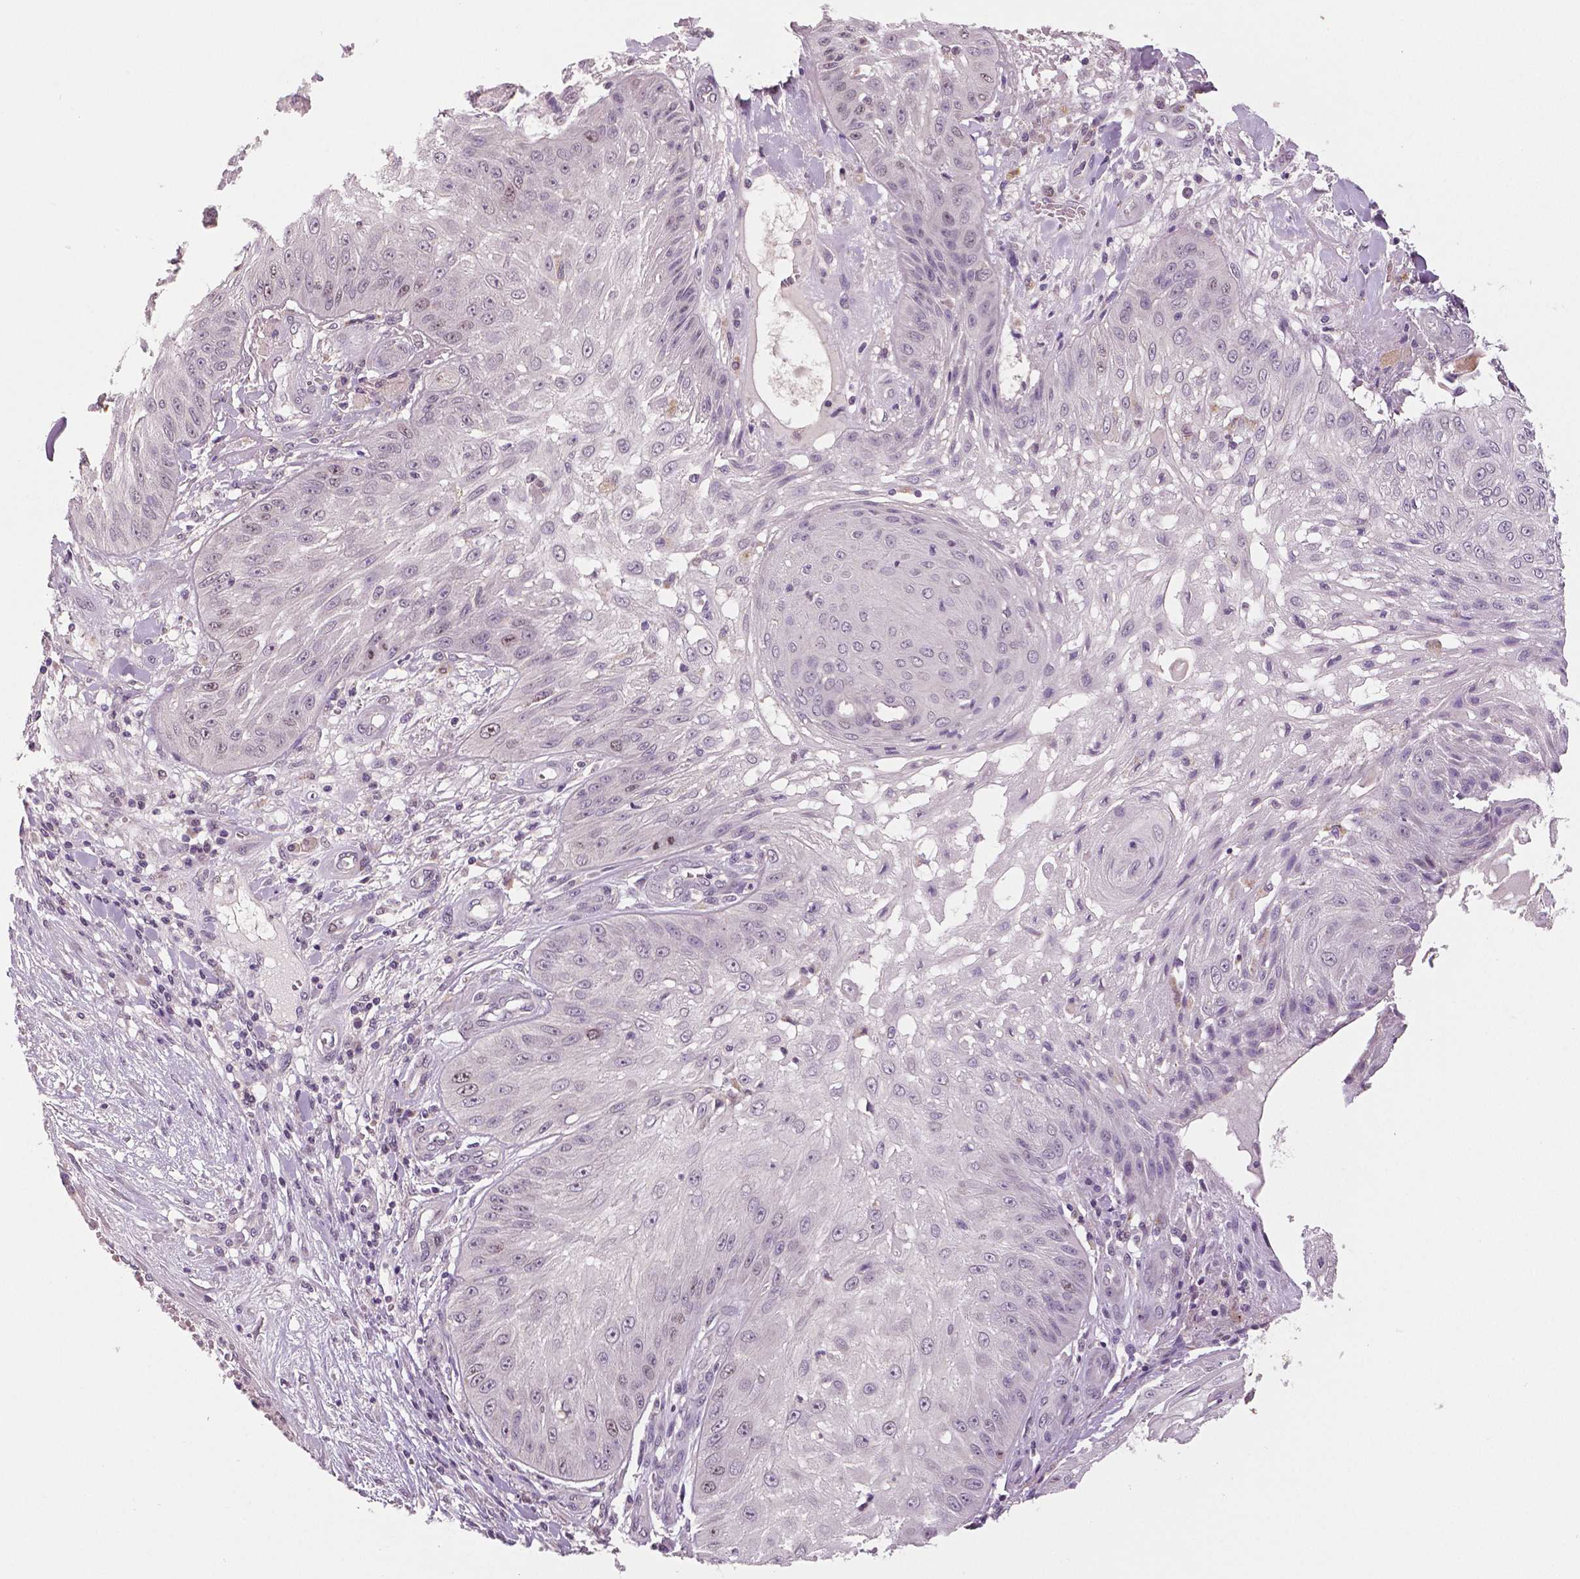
{"staining": {"intensity": "weak", "quantity": "<25%", "location": "nuclear"}, "tissue": "skin cancer", "cell_type": "Tumor cells", "image_type": "cancer", "snomed": [{"axis": "morphology", "description": "Squamous cell carcinoma, NOS"}, {"axis": "topography", "description": "Skin"}], "caption": "Immunohistochemistry (IHC) image of neoplastic tissue: skin squamous cell carcinoma stained with DAB (3,3'-diaminobenzidine) demonstrates no significant protein expression in tumor cells.", "gene": "MKI67", "patient": {"sex": "male", "age": 70}}